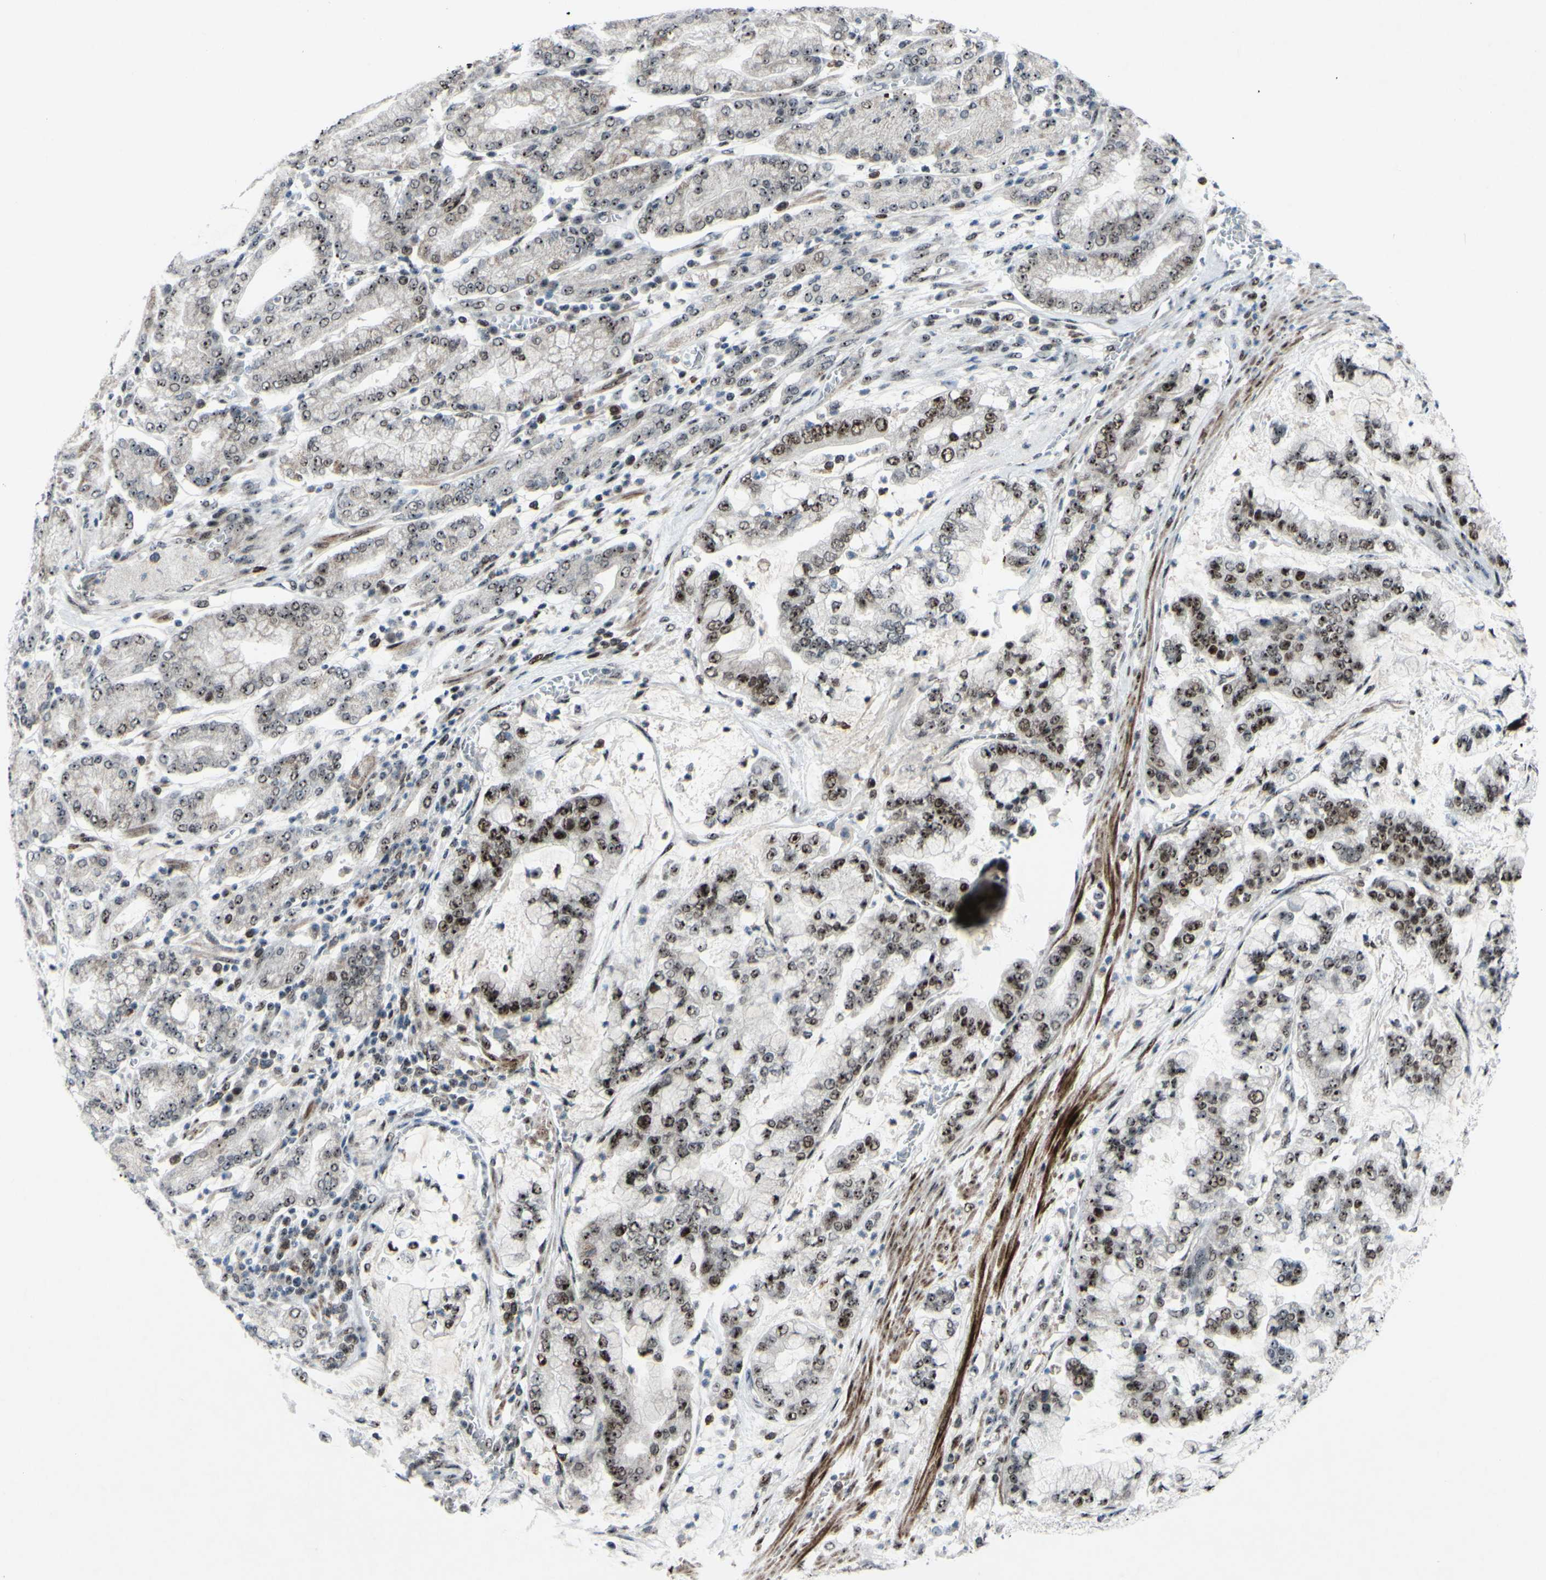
{"staining": {"intensity": "moderate", "quantity": ">75%", "location": "nuclear"}, "tissue": "stomach cancer", "cell_type": "Tumor cells", "image_type": "cancer", "snomed": [{"axis": "morphology", "description": "Normal tissue, NOS"}, {"axis": "morphology", "description": "Adenocarcinoma, NOS"}, {"axis": "topography", "description": "Stomach, upper"}, {"axis": "topography", "description": "Stomach"}], "caption": "A brown stain labels moderate nuclear positivity of a protein in adenocarcinoma (stomach) tumor cells.", "gene": "POLR1A", "patient": {"sex": "male", "age": 76}}